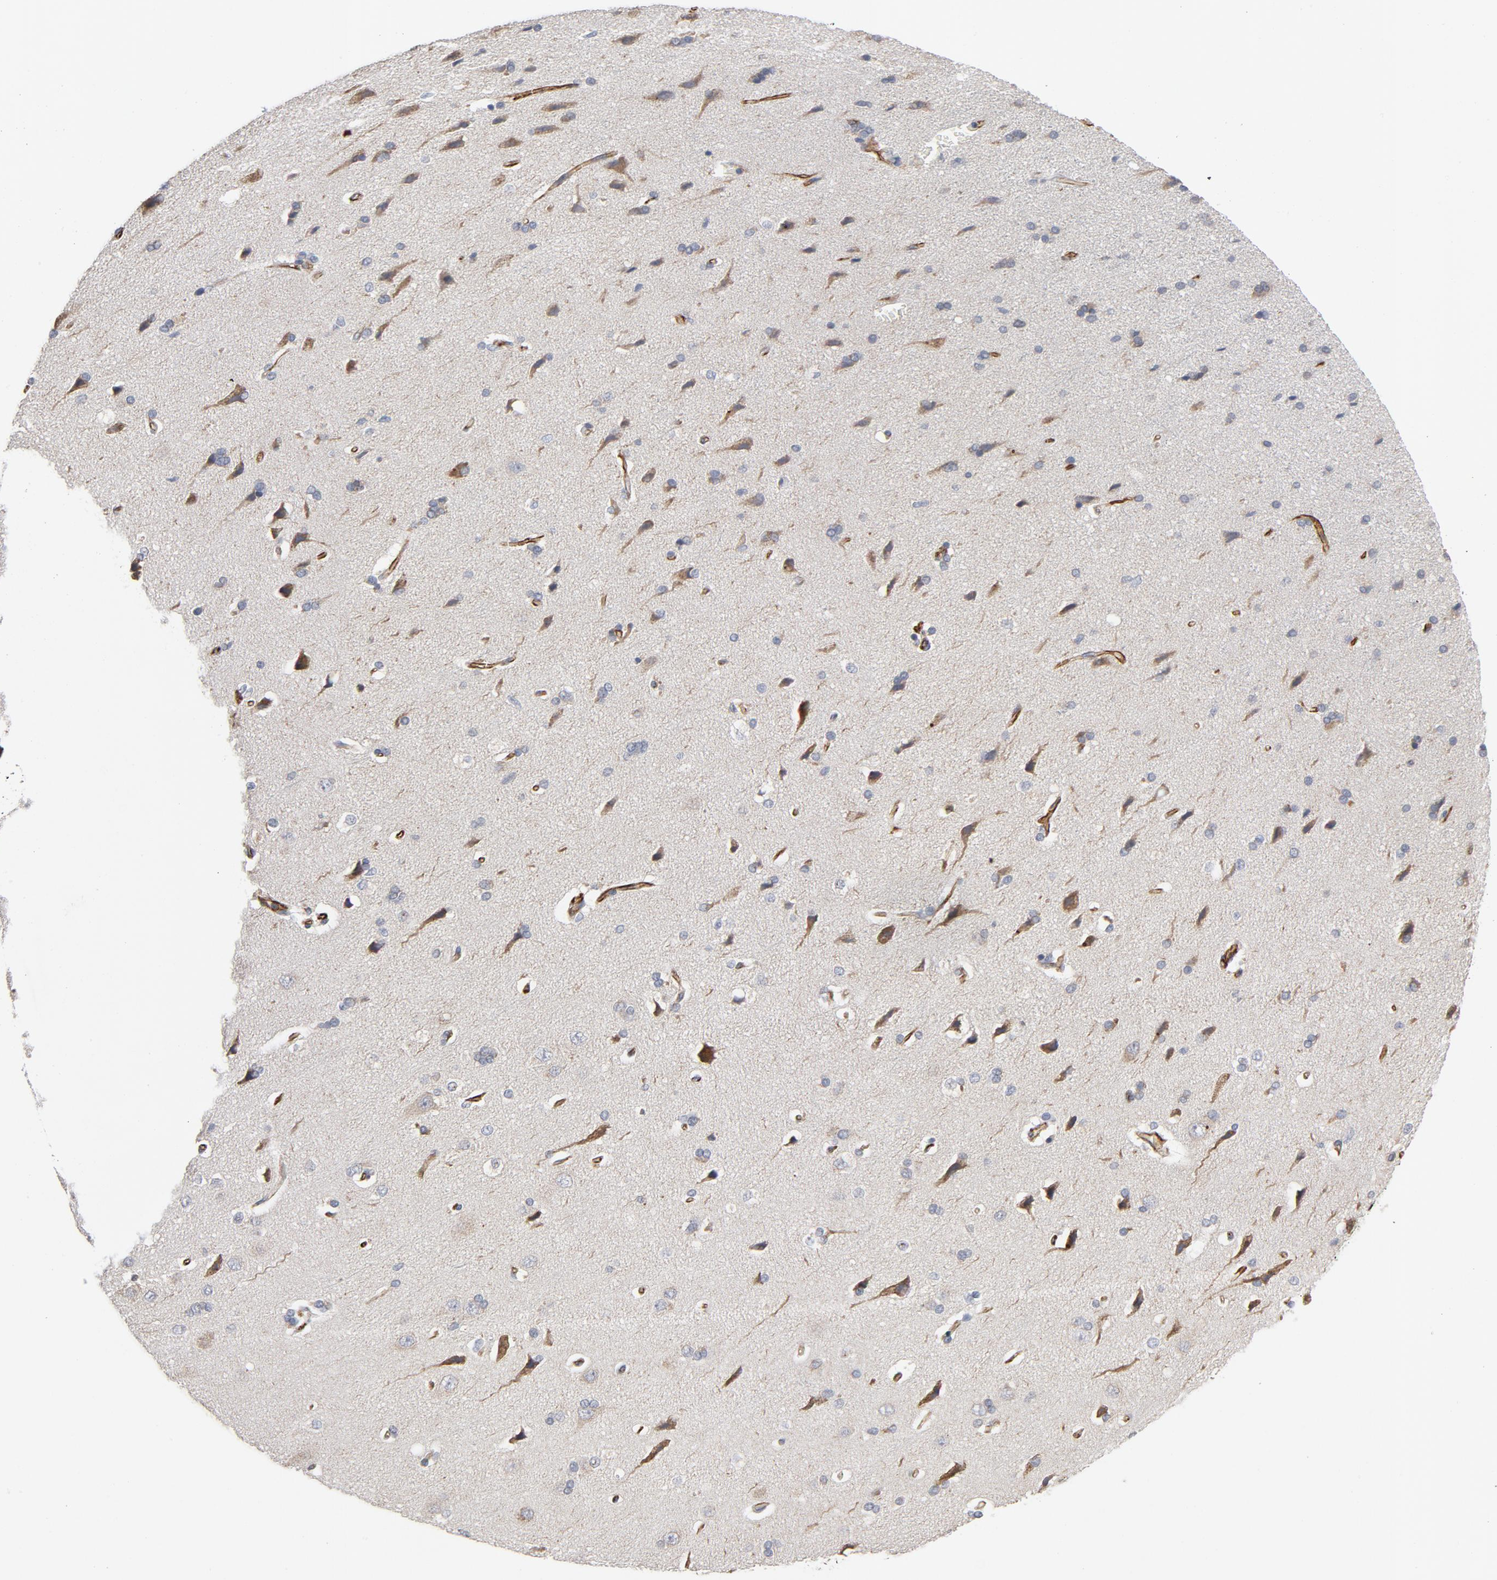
{"staining": {"intensity": "strong", "quantity": ">75%", "location": "cytoplasmic/membranous"}, "tissue": "cerebral cortex", "cell_type": "Endothelial cells", "image_type": "normal", "snomed": [{"axis": "morphology", "description": "Normal tissue, NOS"}, {"axis": "topography", "description": "Cerebral cortex"}], "caption": "Brown immunohistochemical staining in benign human cerebral cortex displays strong cytoplasmic/membranous expression in about >75% of endothelial cells. Nuclei are stained in blue.", "gene": "FAM118A", "patient": {"sex": "male", "age": 62}}